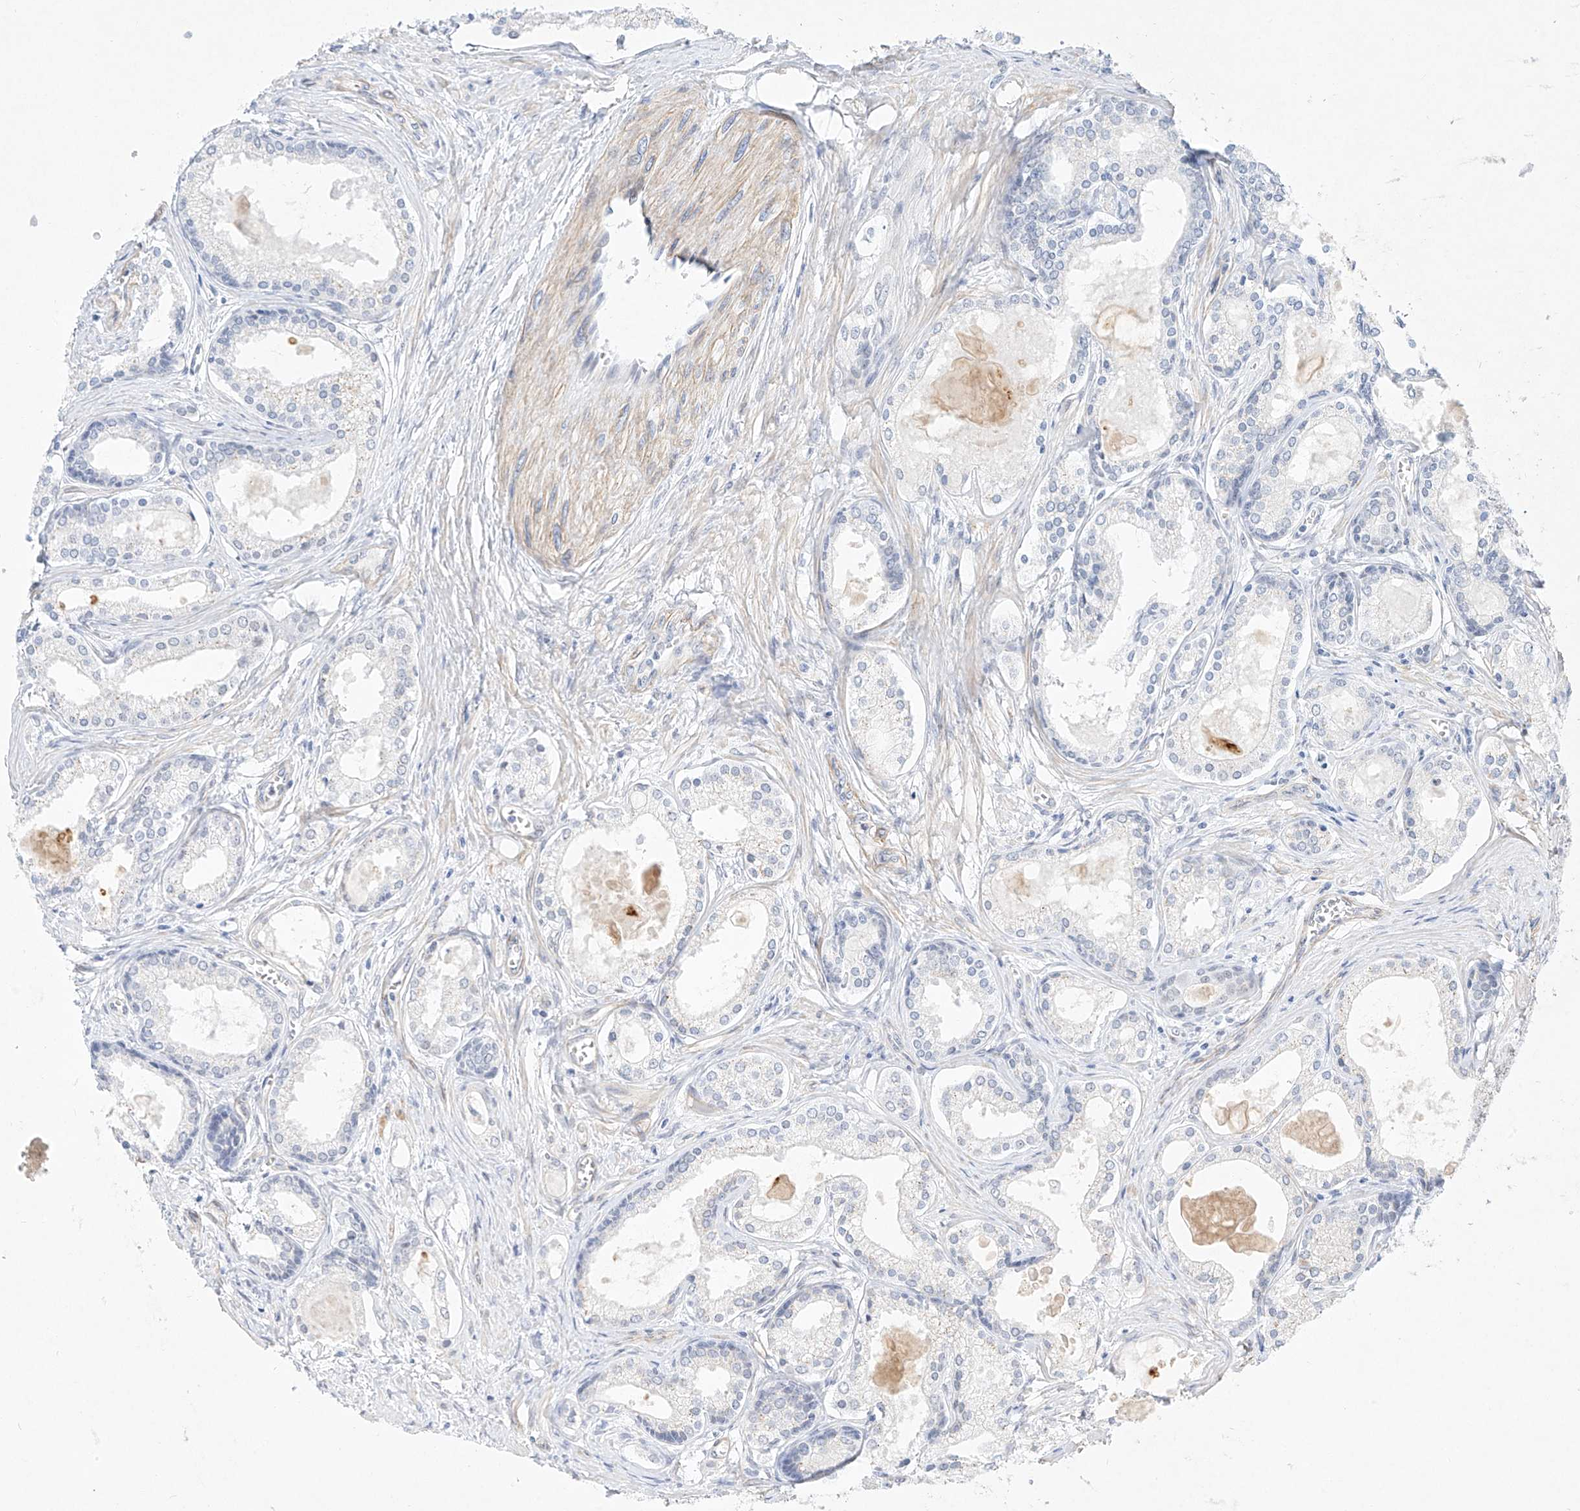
{"staining": {"intensity": "negative", "quantity": "none", "location": "none"}, "tissue": "prostate cancer", "cell_type": "Tumor cells", "image_type": "cancer", "snomed": [{"axis": "morphology", "description": "Adenocarcinoma, High grade"}, {"axis": "topography", "description": "Prostate"}], "caption": "Adenocarcinoma (high-grade) (prostate) was stained to show a protein in brown. There is no significant expression in tumor cells. (Stains: DAB IHC with hematoxylin counter stain, Microscopy: brightfield microscopy at high magnification).", "gene": "REEP2", "patient": {"sex": "male", "age": 68}}